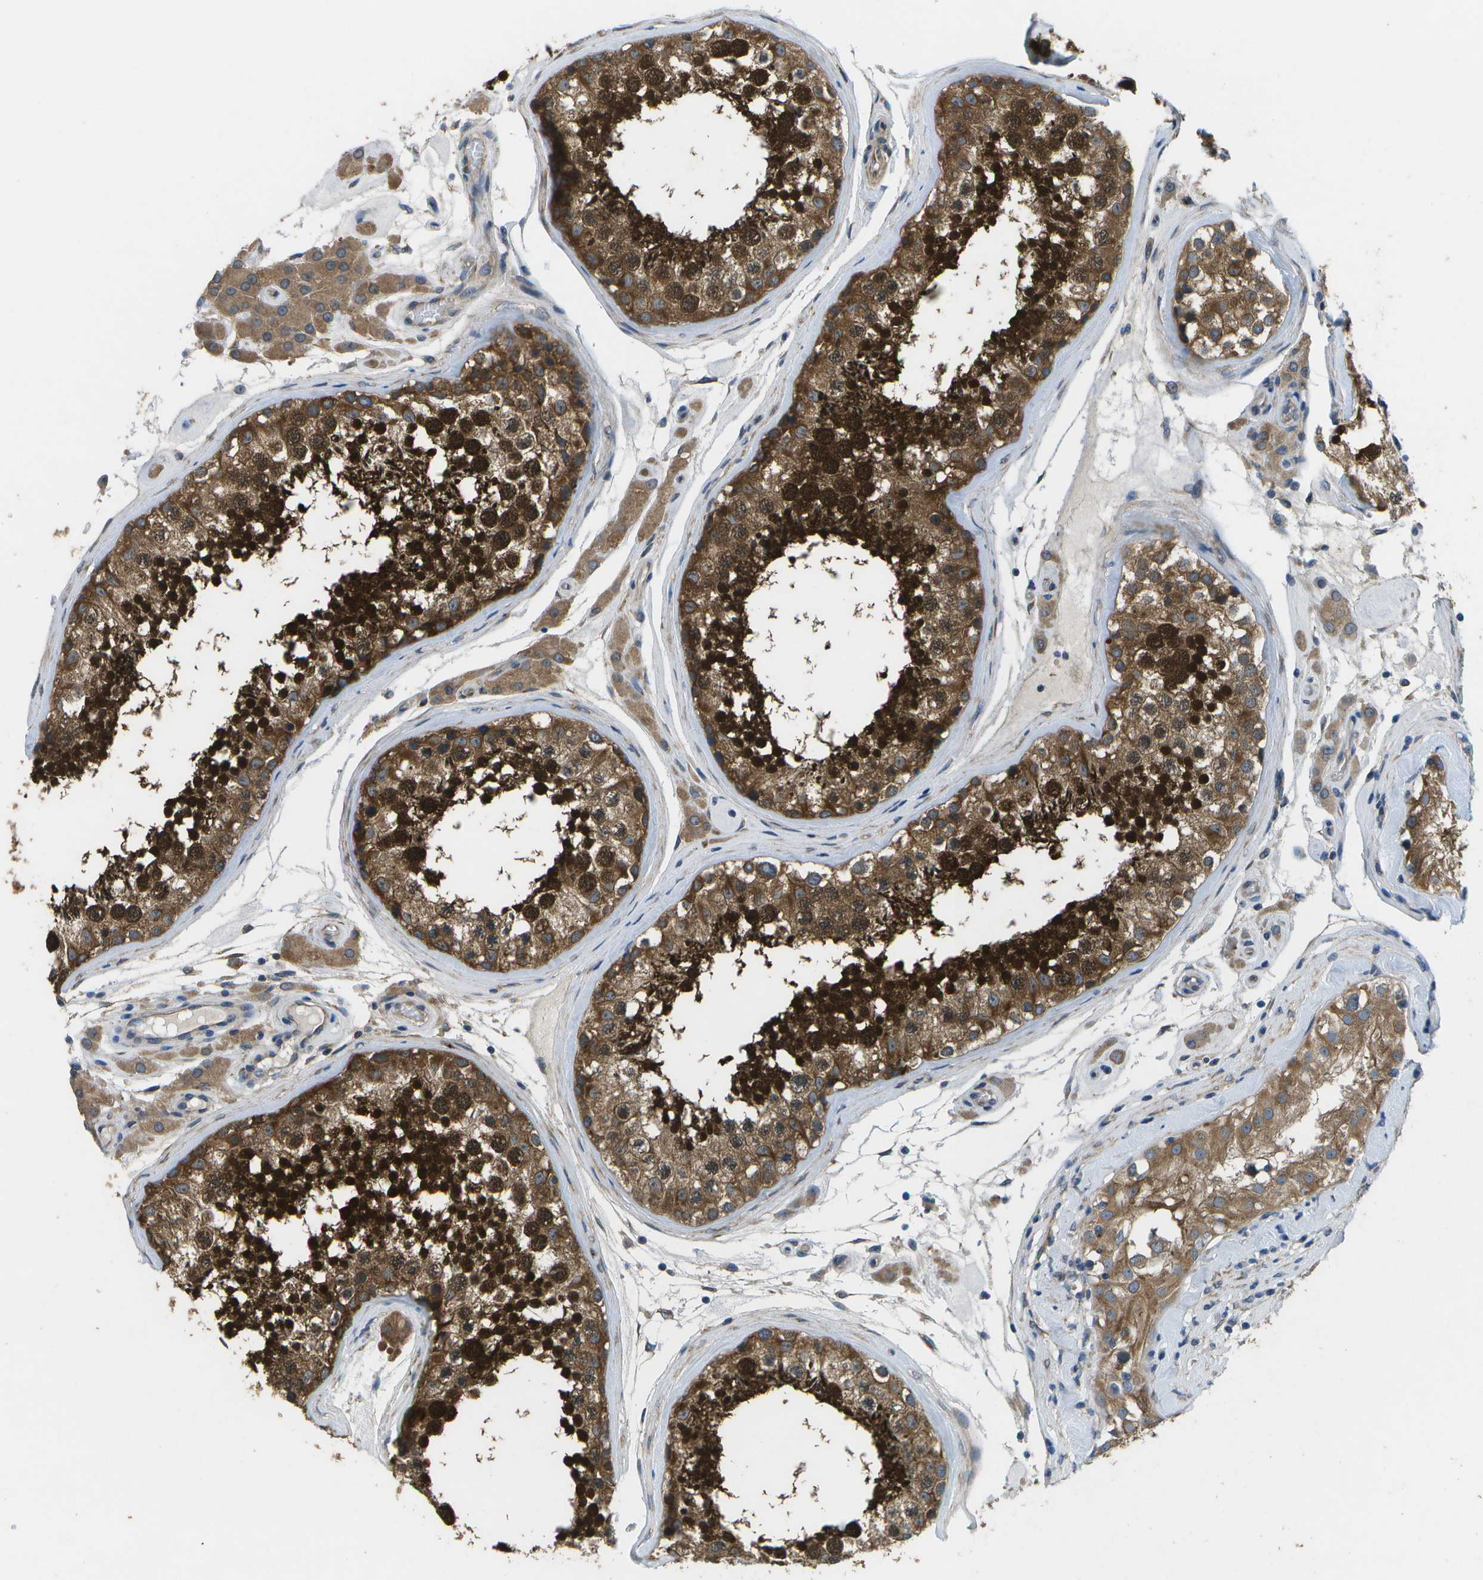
{"staining": {"intensity": "strong", "quantity": ">75%", "location": "cytoplasmic/membranous"}, "tissue": "testis", "cell_type": "Cells in seminiferous ducts", "image_type": "normal", "snomed": [{"axis": "morphology", "description": "Normal tissue, NOS"}, {"axis": "topography", "description": "Testis"}], "caption": "This histopathology image demonstrates immunohistochemistry (IHC) staining of benign human testis, with high strong cytoplasmic/membranous staining in approximately >75% of cells in seminiferous ducts.", "gene": "P3H1", "patient": {"sex": "male", "age": 46}}